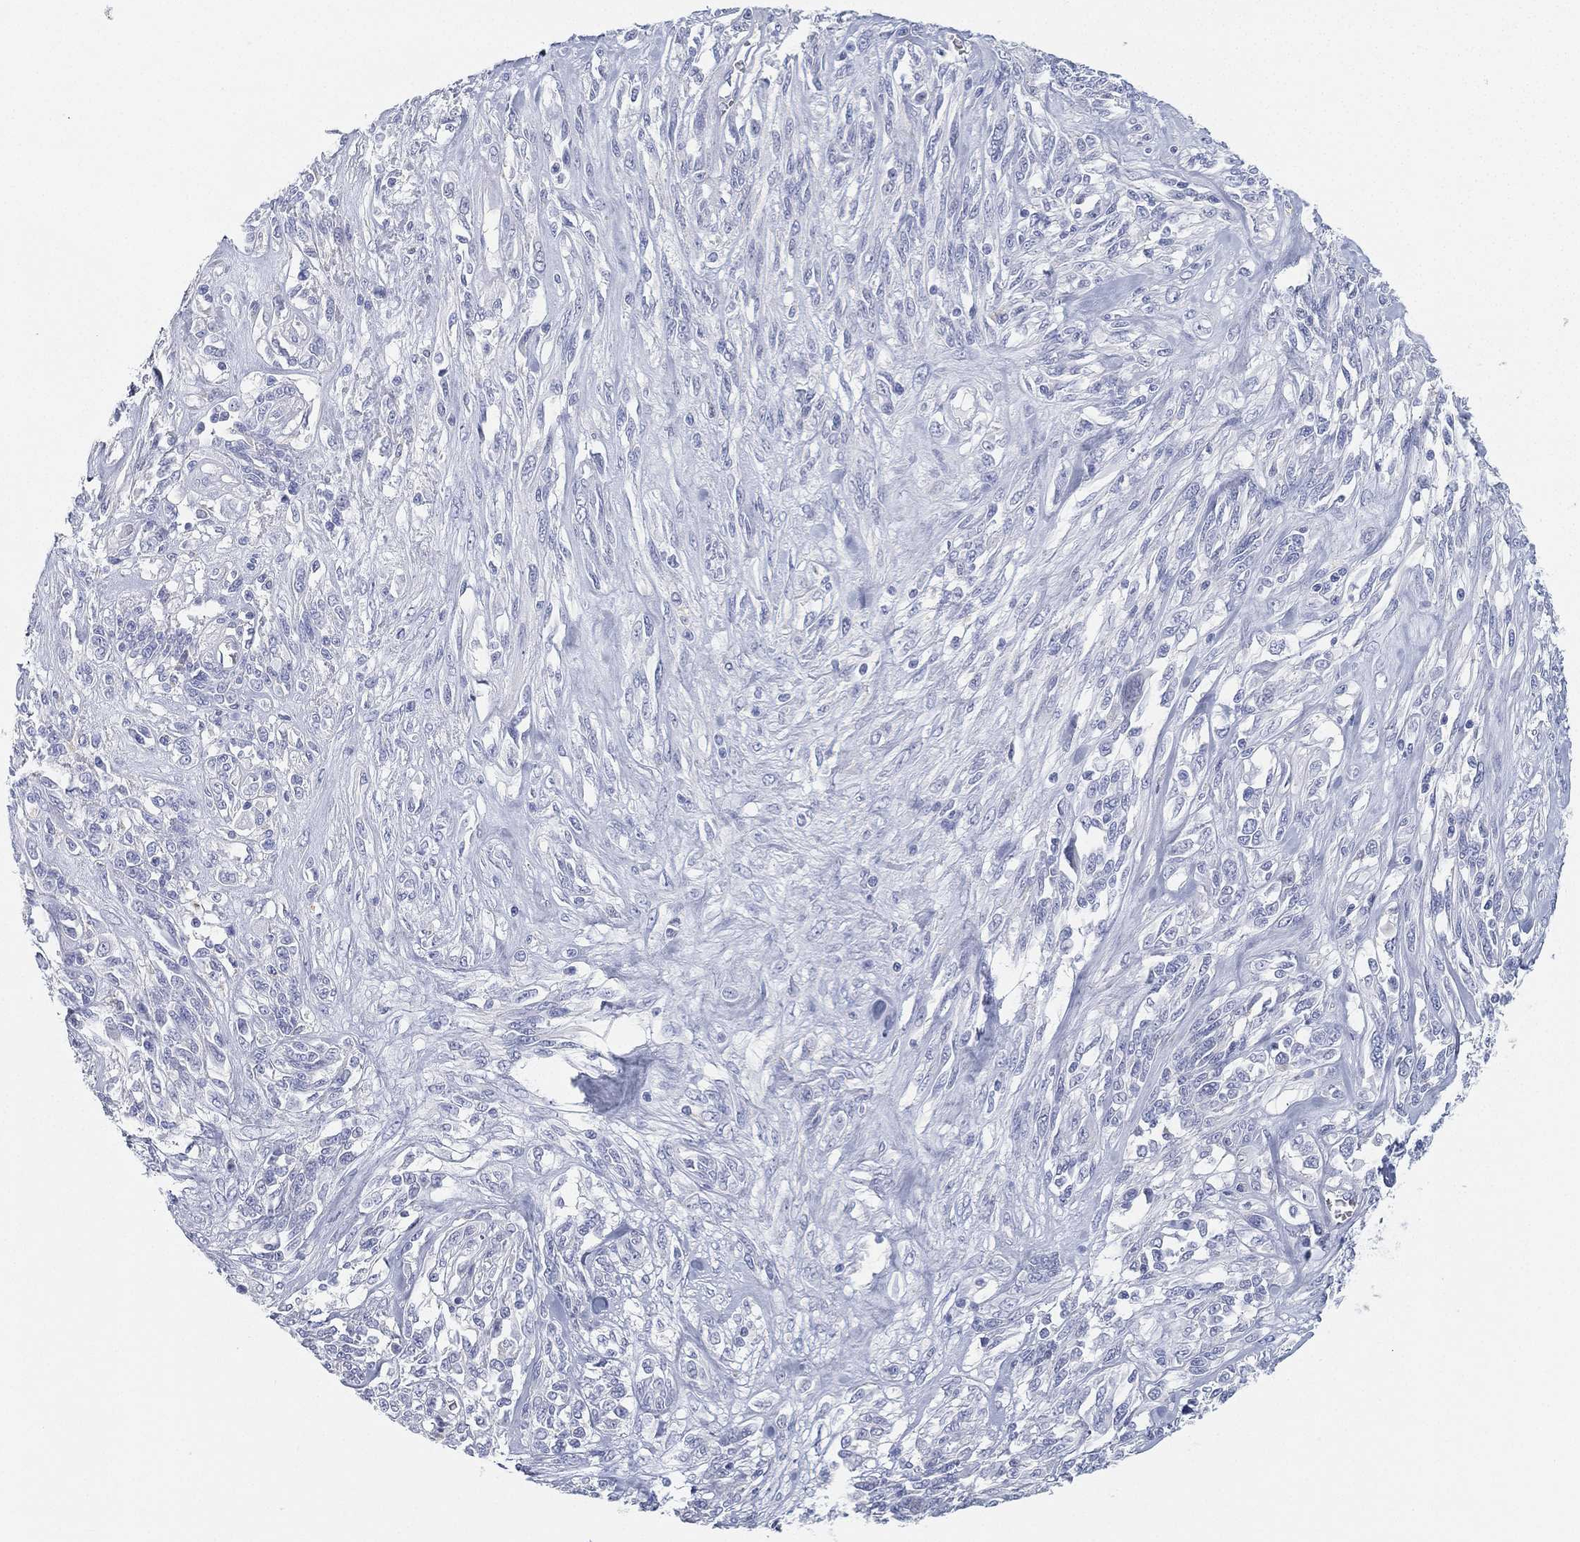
{"staining": {"intensity": "negative", "quantity": "none", "location": "none"}, "tissue": "melanoma", "cell_type": "Tumor cells", "image_type": "cancer", "snomed": [{"axis": "morphology", "description": "Malignant melanoma, NOS"}, {"axis": "topography", "description": "Skin"}], "caption": "A histopathology image of malignant melanoma stained for a protein shows no brown staining in tumor cells.", "gene": "GPR61", "patient": {"sex": "female", "age": 91}}